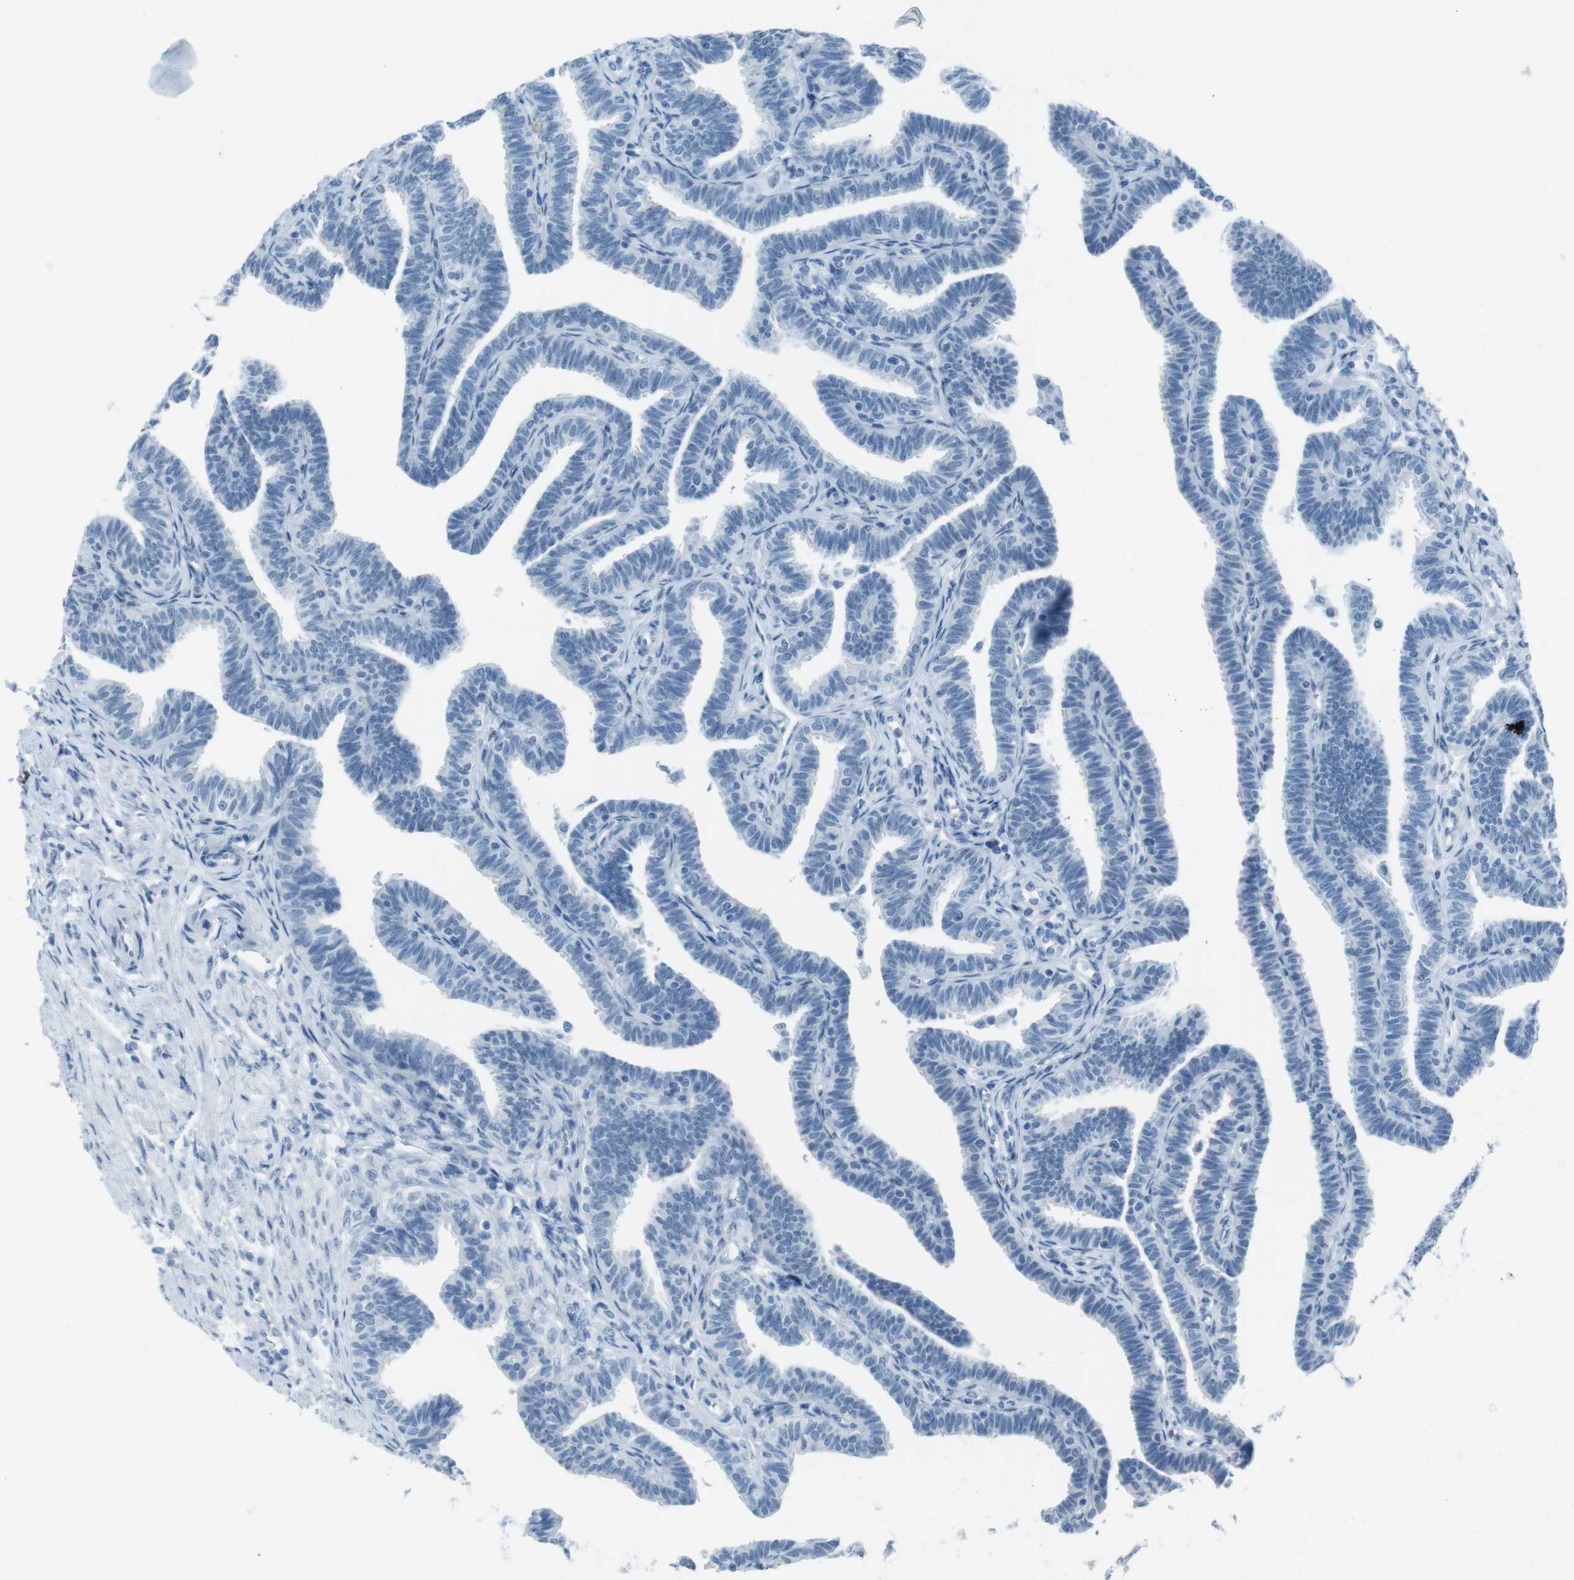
{"staining": {"intensity": "negative", "quantity": "none", "location": "none"}, "tissue": "fallopian tube", "cell_type": "Glandular cells", "image_type": "normal", "snomed": [{"axis": "morphology", "description": "Normal tissue, NOS"}, {"axis": "topography", "description": "Fallopian tube"}, {"axis": "topography", "description": "Ovary"}], "caption": "High magnification brightfield microscopy of unremarkable fallopian tube stained with DAB (brown) and counterstained with hematoxylin (blue): glandular cells show no significant expression.", "gene": "TMEM207", "patient": {"sex": "female", "age": 23}}